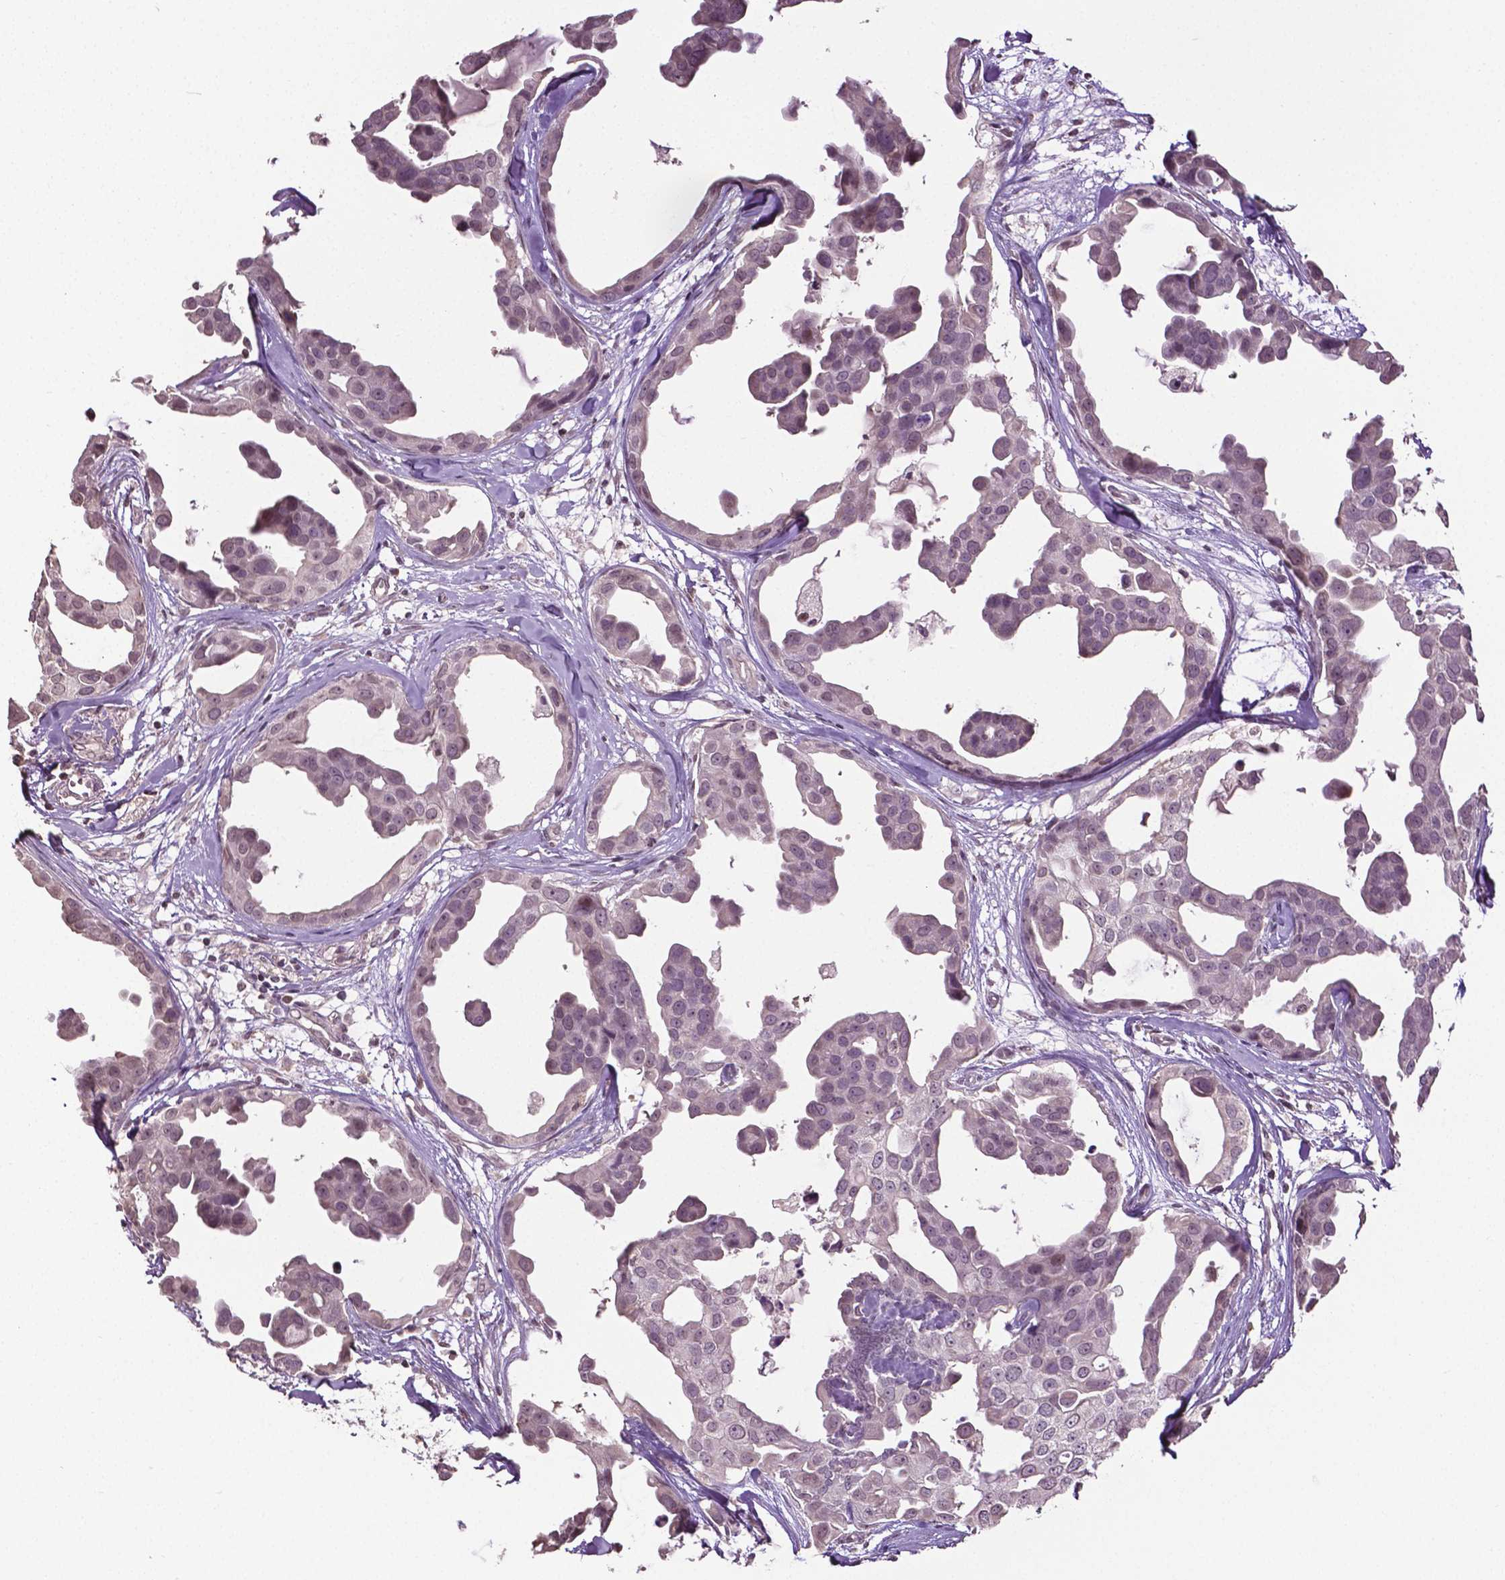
{"staining": {"intensity": "weak", "quantity": "<25%", "location": "nuclear"}, "tissue": "breast cancer", "cell_type": "Tumor cells", "image_type": "cancer", "snomed": [{"axis": "morphology", "description": "Duct carcinoma"}, {"axis": "topography", "description": "Breast"}], "caption": "Breast cancer stained for a protein using immunohistochemistry (IHC) shows no positivity tumor cells.", "gene": "DLX5", "patient": {"sex": "female", "age": 38}}